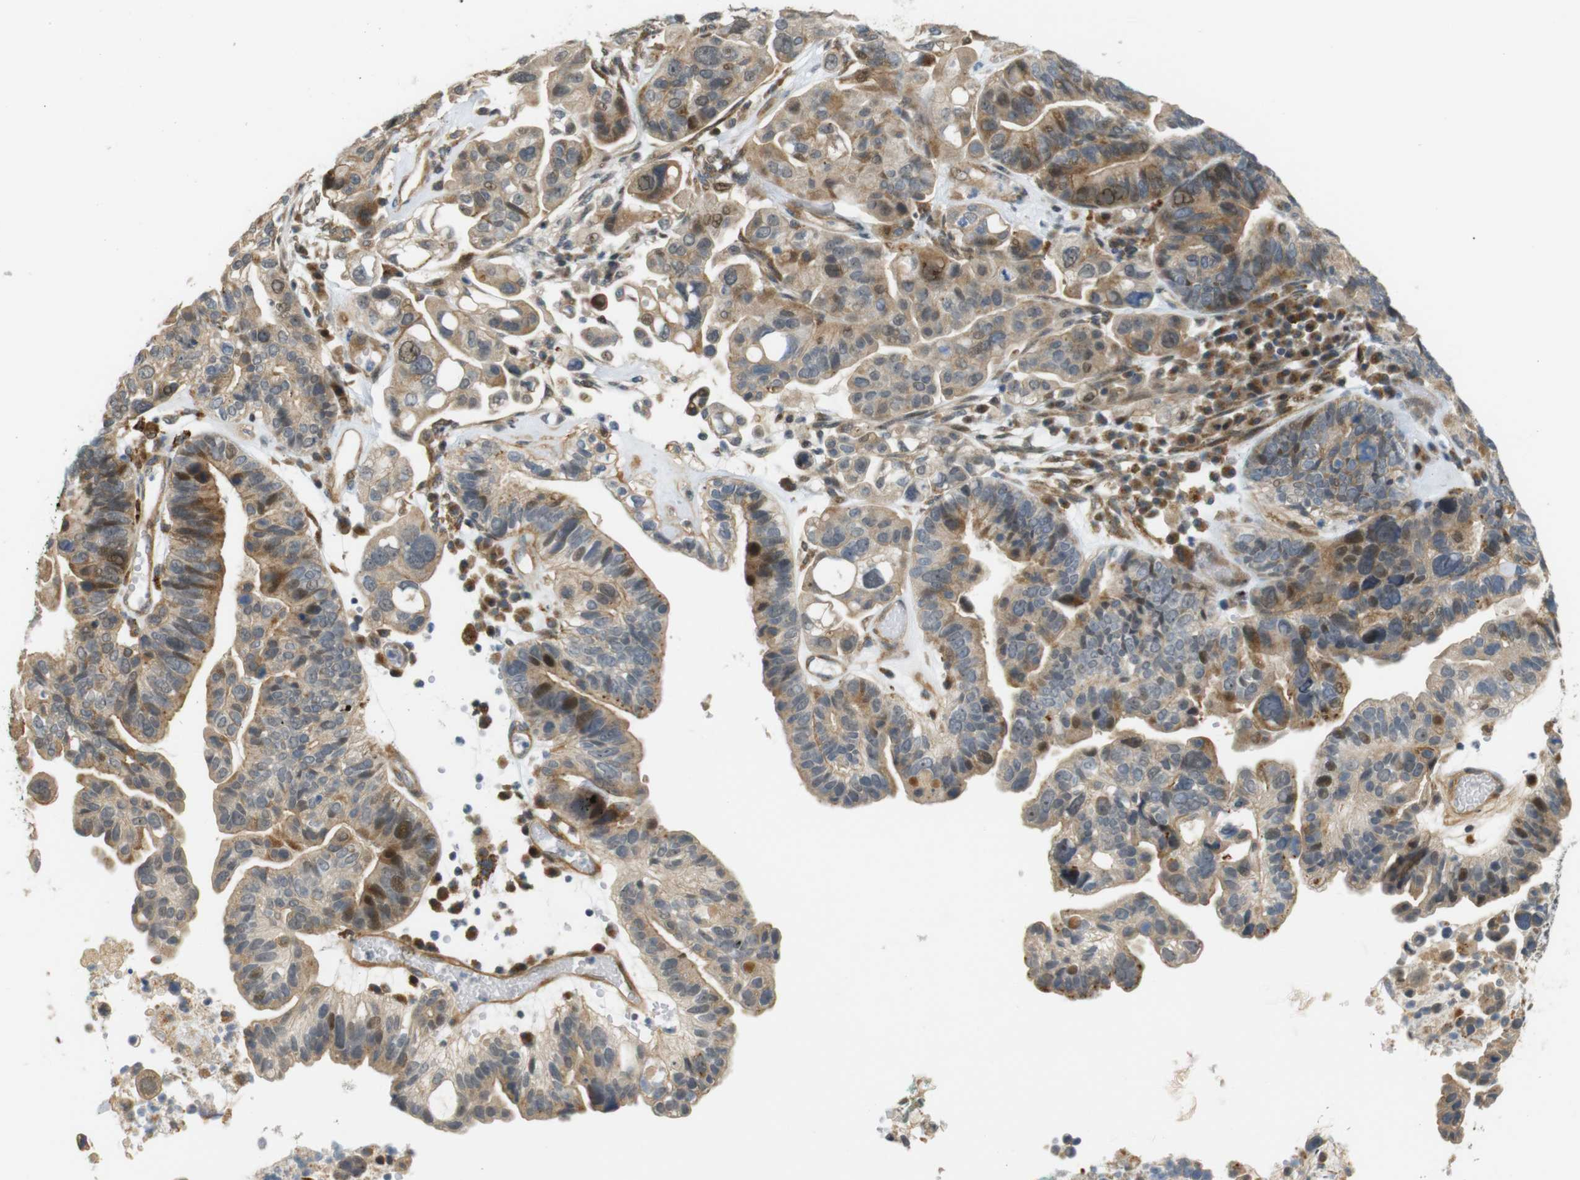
{"staining": {"intensity": "moderate", "quantity": ">75%", "location": "cytoplasmic/membranous,nuclear"}, "tissue": "ovarian cancer", "cell_type": "Tumor cells", "image_type": "cancer", "snomed": [{"axis": "morphology", "description": "Cystadenocarcinoma, serous, NOS"}, {"axis": "topography", "description": "Ovary"}], "caption": "Protein analysis of ovarian cancer tissue exhibits moderate cytoplasmic/membranous and nuclear expression in about >75% of tumor cells. The staining was performed using DAB to visualize the protein expression in brown, while the nuclei were stained in blue with hematoxylin (Magnification: 20x).", "gene": "TSPAN9", "patient": {"sex": "female", "age": 56}}